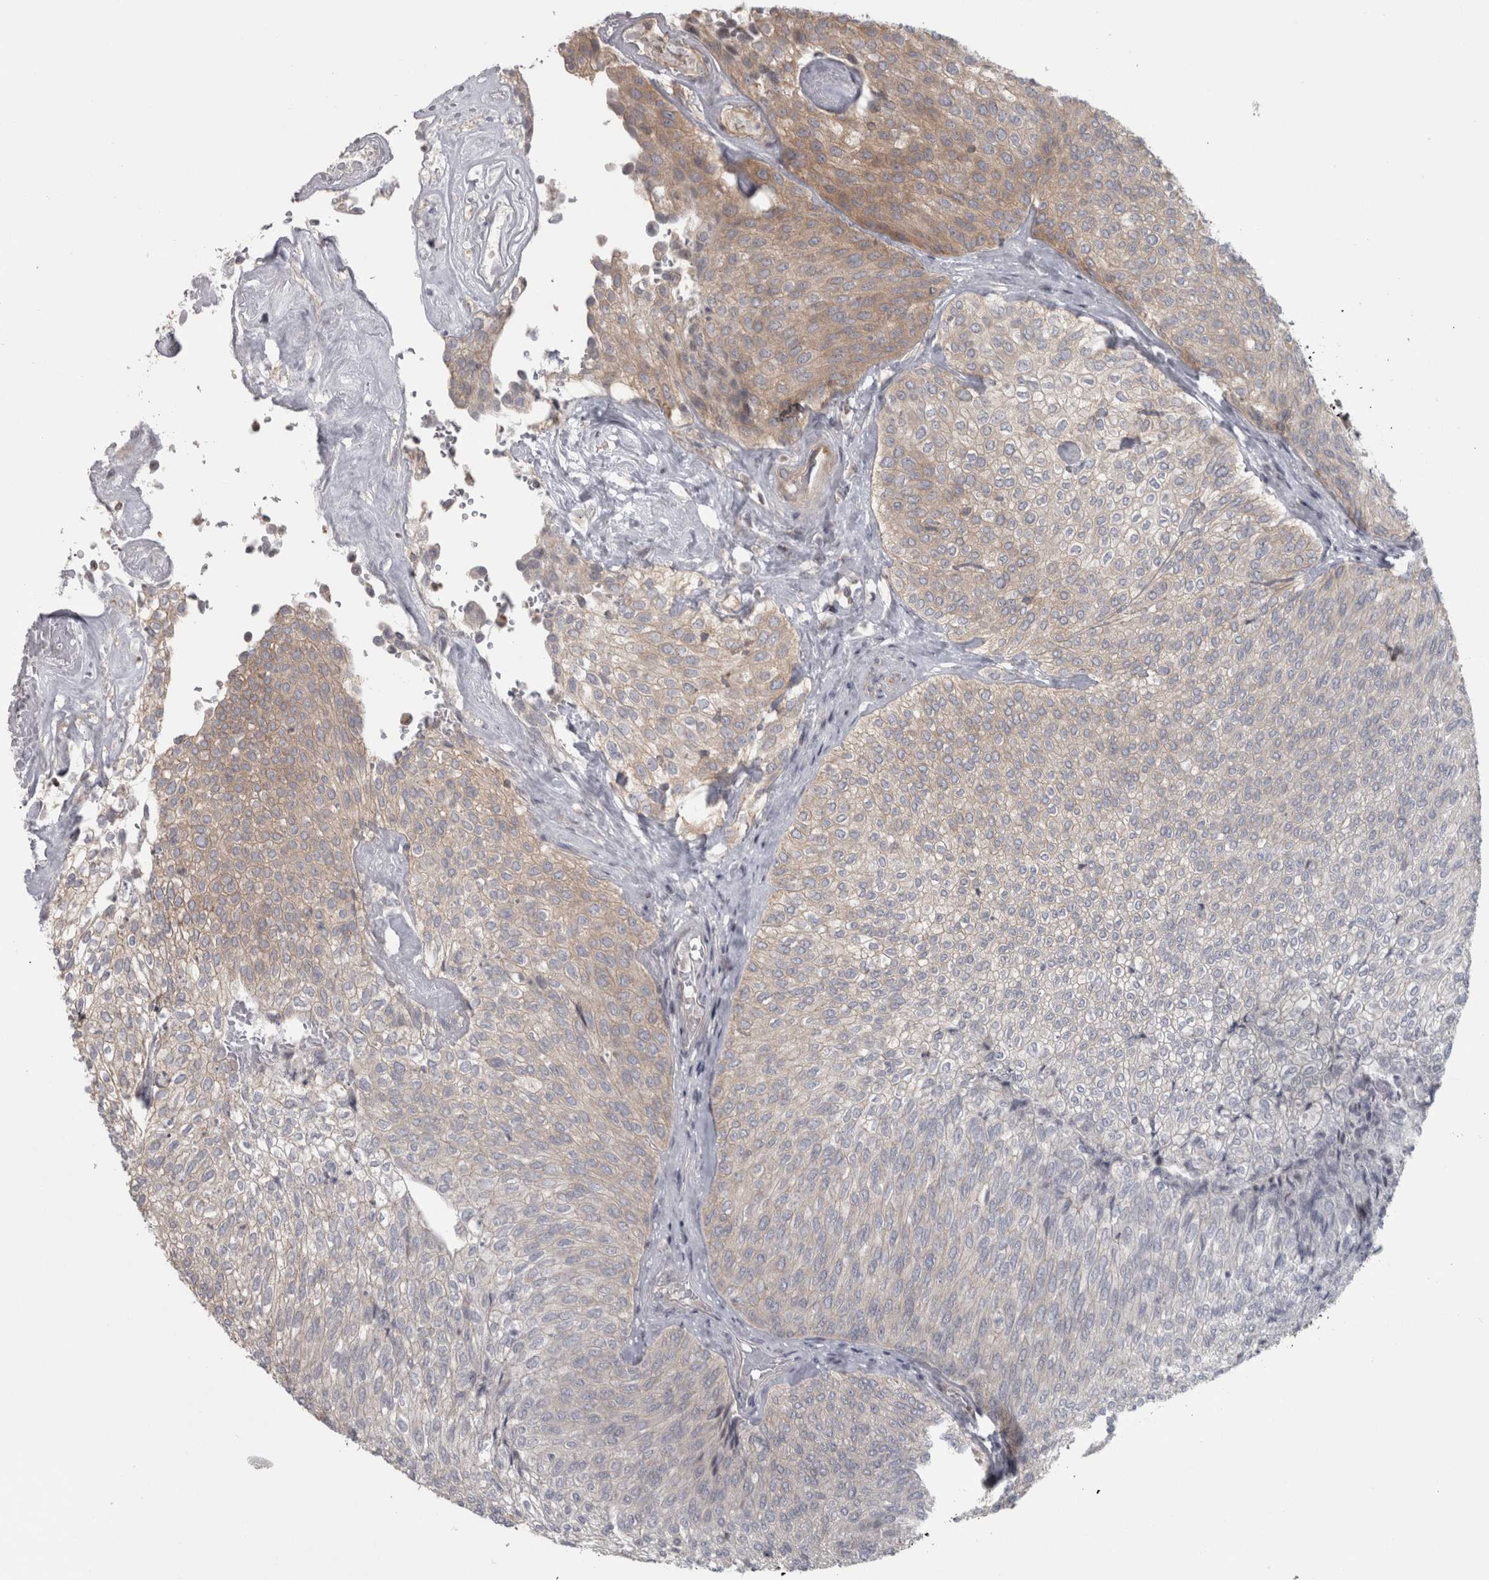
{"staining": {"intensity": "weak", "quantity": "<25%", "location": "cytoplasmic/membranous"}, "tissue": "urothelial cancer", "cell_type": "Tumor cells", "image_type": "cancer", "snomed": [{"axis": "morphology", "description": "Urothelial carcinoma, Low grade"}, {"axis": "topography", "description": "Urinary bladder"}], "caption": "The micrograph shows no significant staining in tumor cells of urothelial cancer. The staining is performed using DAB brown chromogen with nuclei counter-stained in using hematoxylin.", "gene": "PPP1R12B", "patient": {"sex": "female", "age": 79}}